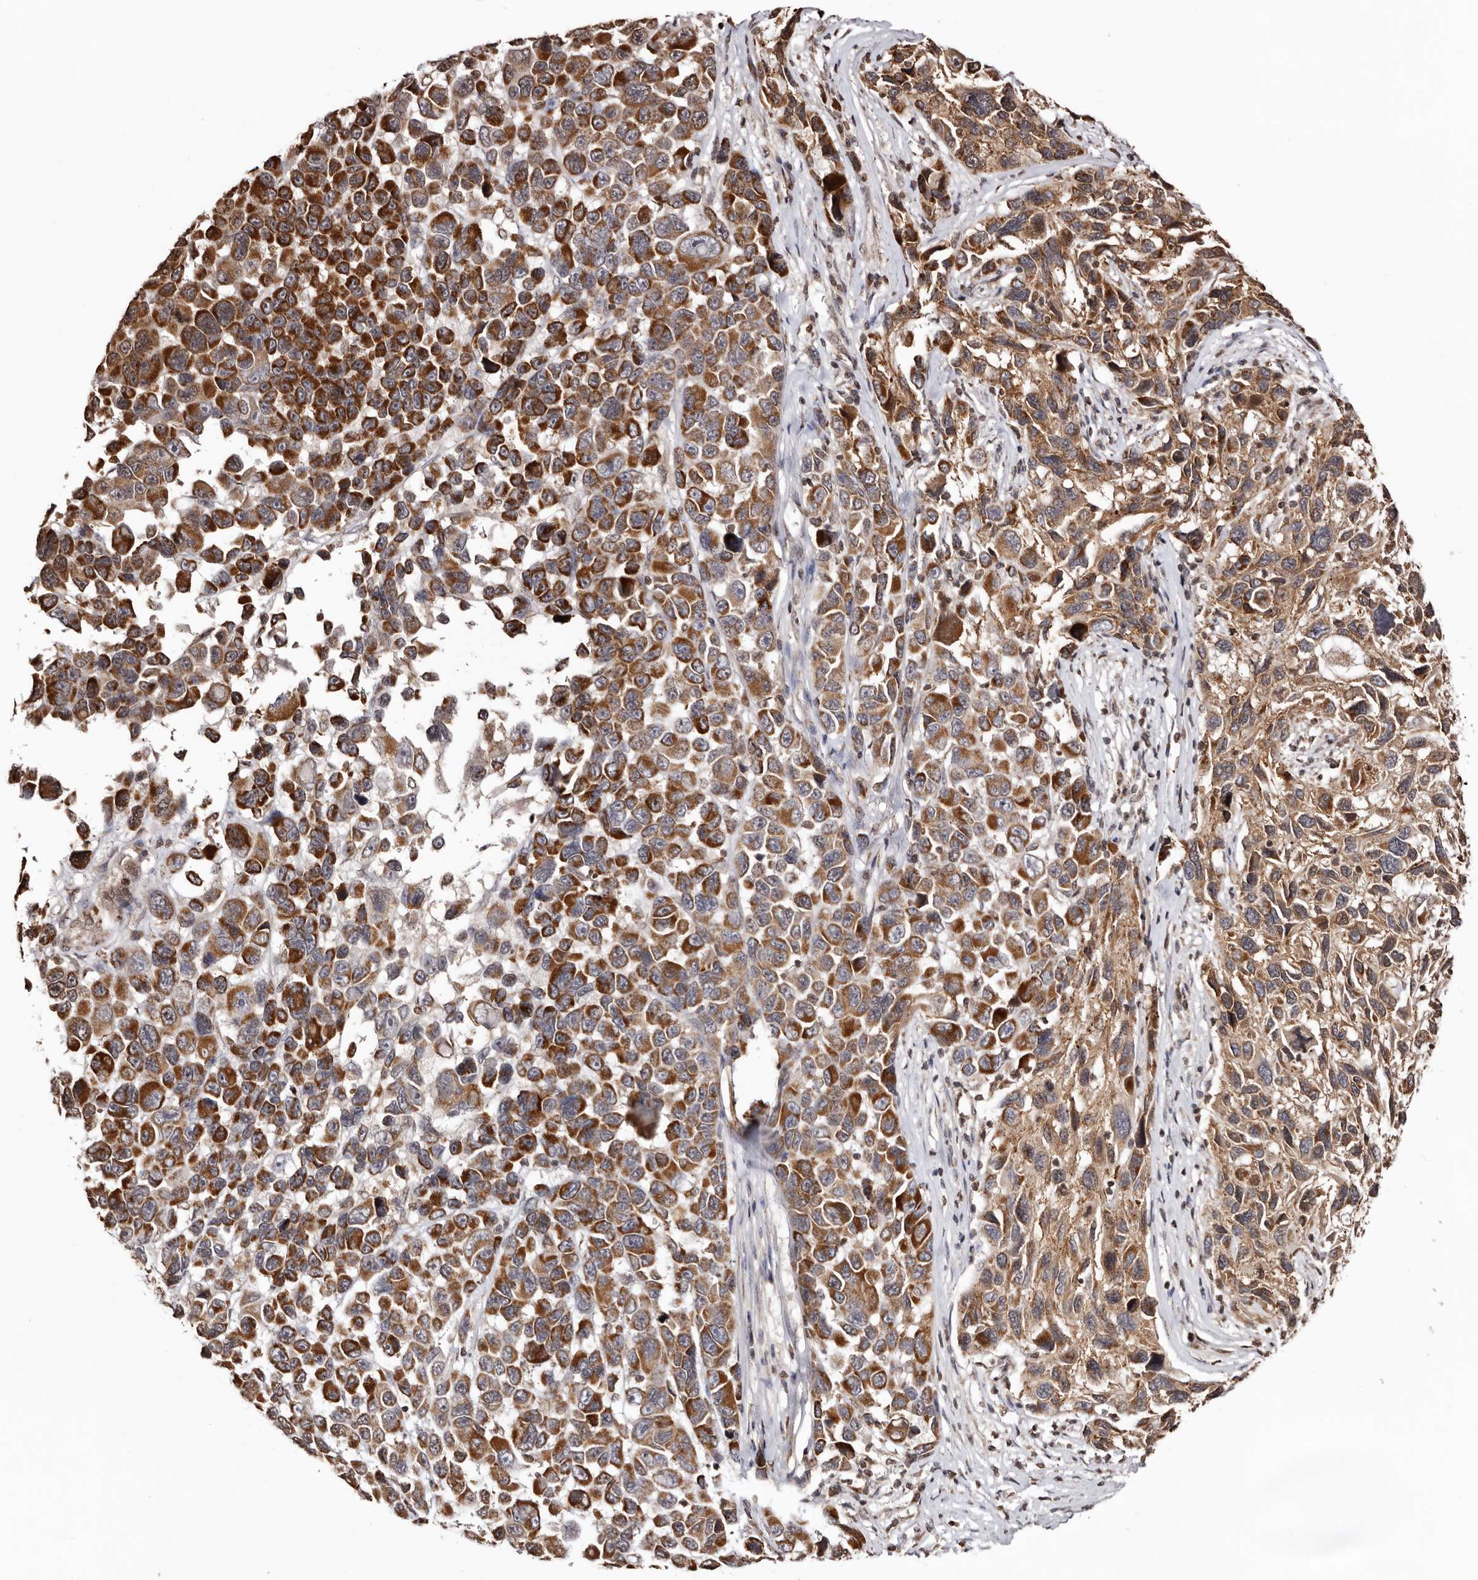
{"staining": {"intensity": "strong", "quantity": ">75%", "location": "cytoplasmic/membranous"}, "tissue": "melanoma", "cell_type": "Tumor cells", "image_type": "cancer", "snomed": [{"axis": "morphology", "description": "Malignant melanoma, NOS"}, {"axis": "topography", "description": "Skin"}], "caption": "Approximately >75% of tumor cells in human malignant melanoma show strong cytoplasmic/membranous protein expression as visualized by brown immunohistochemical staining.", "gene": "CCDC190", "patient": {"sex": "male", "age": 53}}